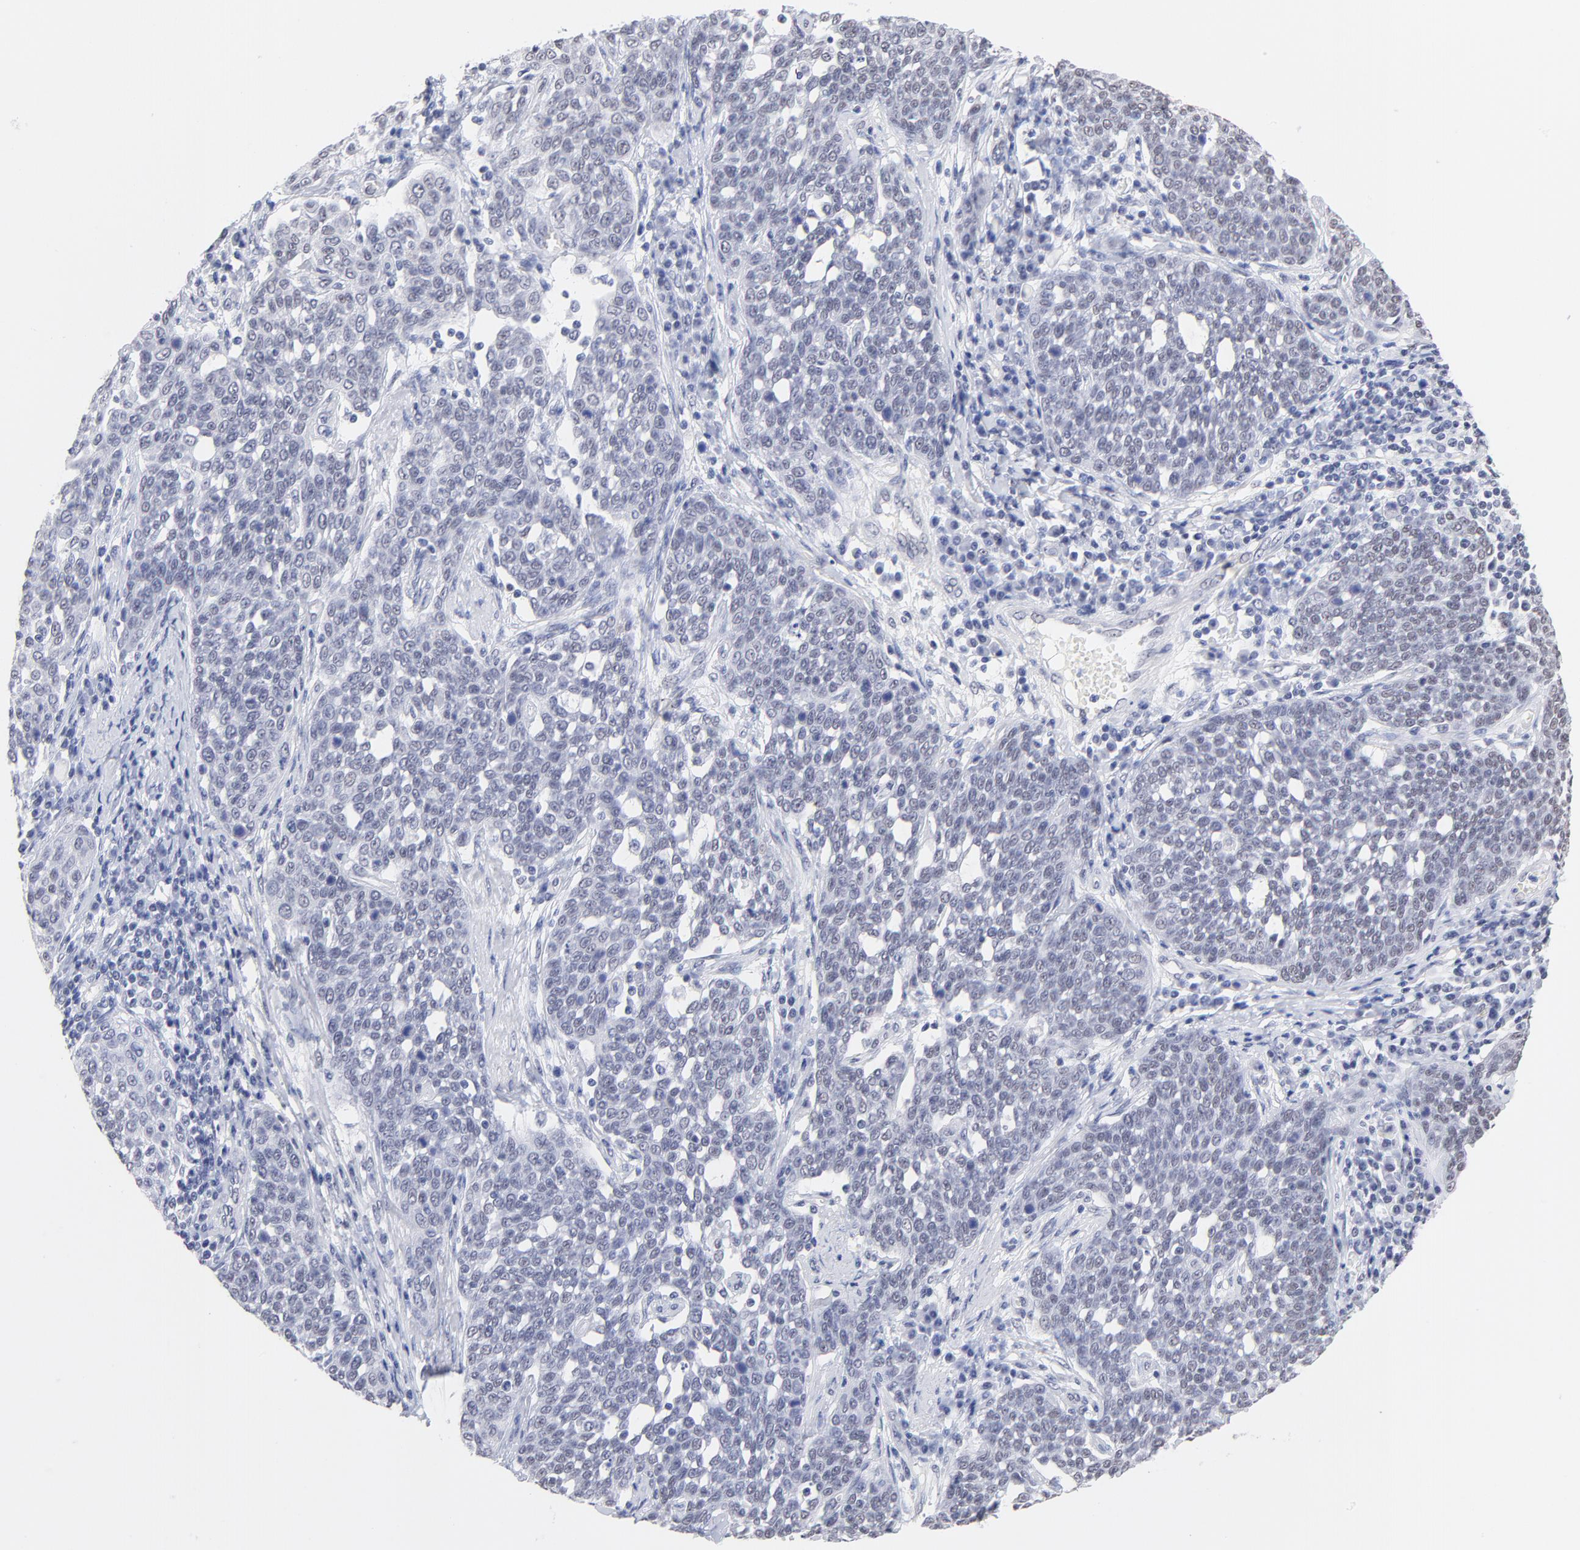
{"staining": {"intensity": "negative", "quantity": "none", "location": "none"}, "tissue": "cervical cancer", "cell_type": "Tumor cells", "image_type": "cancer", "snomed": [{"axis": "morphology", "description": "Squamous cell carcinoma, NOS"}, {"axis": "topography", "description": "Cervix"}], "caption": "Immunohistochemistry photomicrograph of neoplastic tissue: human cervical squamous cell carcinoma stained with DAB exhibits no significant protein staining in tumor cells.", "gene": "ZNF74", "patient": {"sex": "female", "age": 34}}